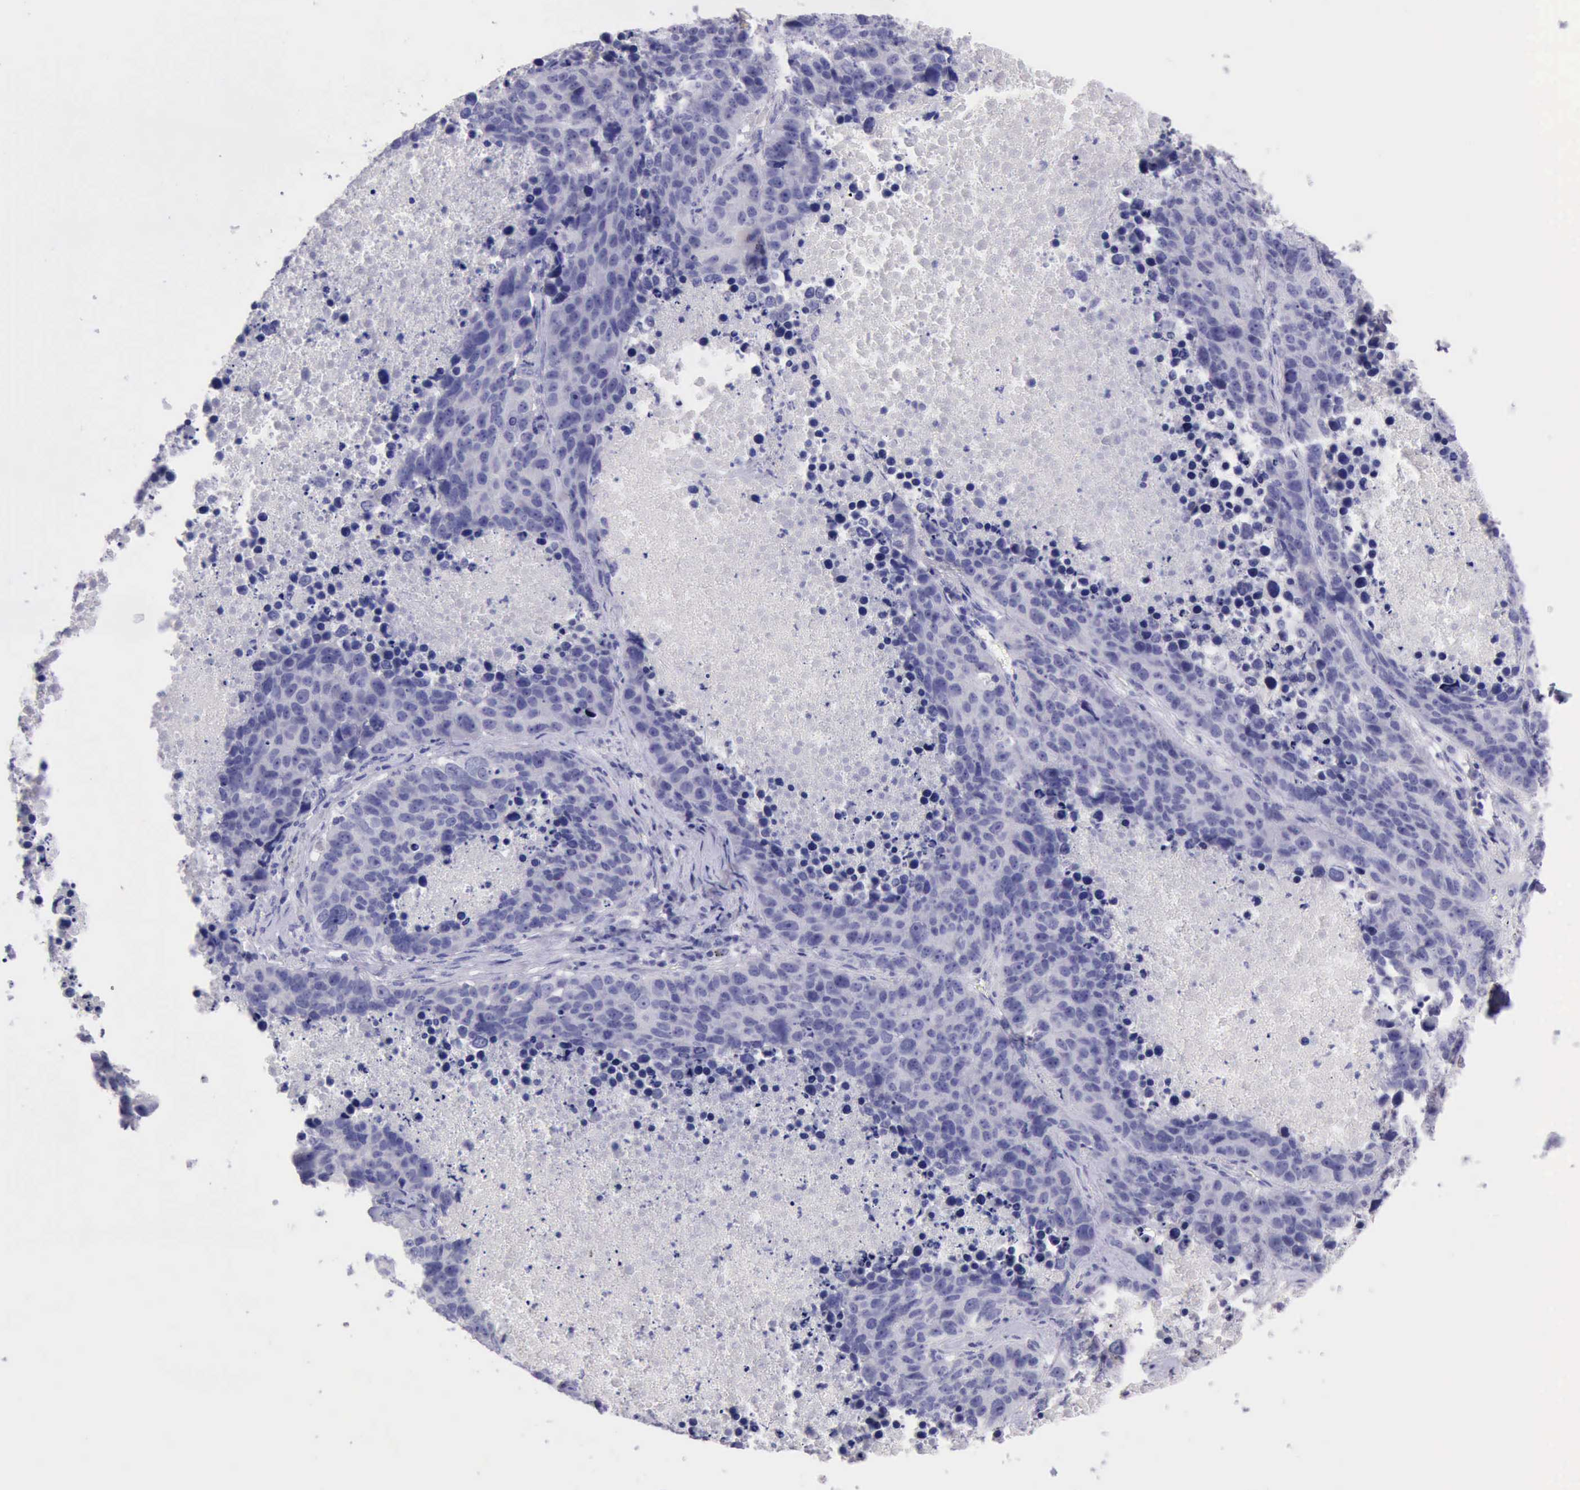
{"staining": {"intensity": "negative", "quantity": "none", "location": "none"}, "tissue": "lung cancer", "cell_type": "Tumor cells", "image_type": "cancer", "snomed": [{"axis": "morphology", "description": "Carcinoid, malignant, NOS"}, {"axis": "topography", "description": "Lung"}], "caption": "High power microscopy photomicrograph of an immunohistochemistry histopathology image of carcinoid (malignant) (lung), revealing no significant staining in tumor cells. (Immunohistochemistry, brightfield microscopy, high magnification).", "gene": "LRFN5", "patient": {"sex": "male", "age": 60}}